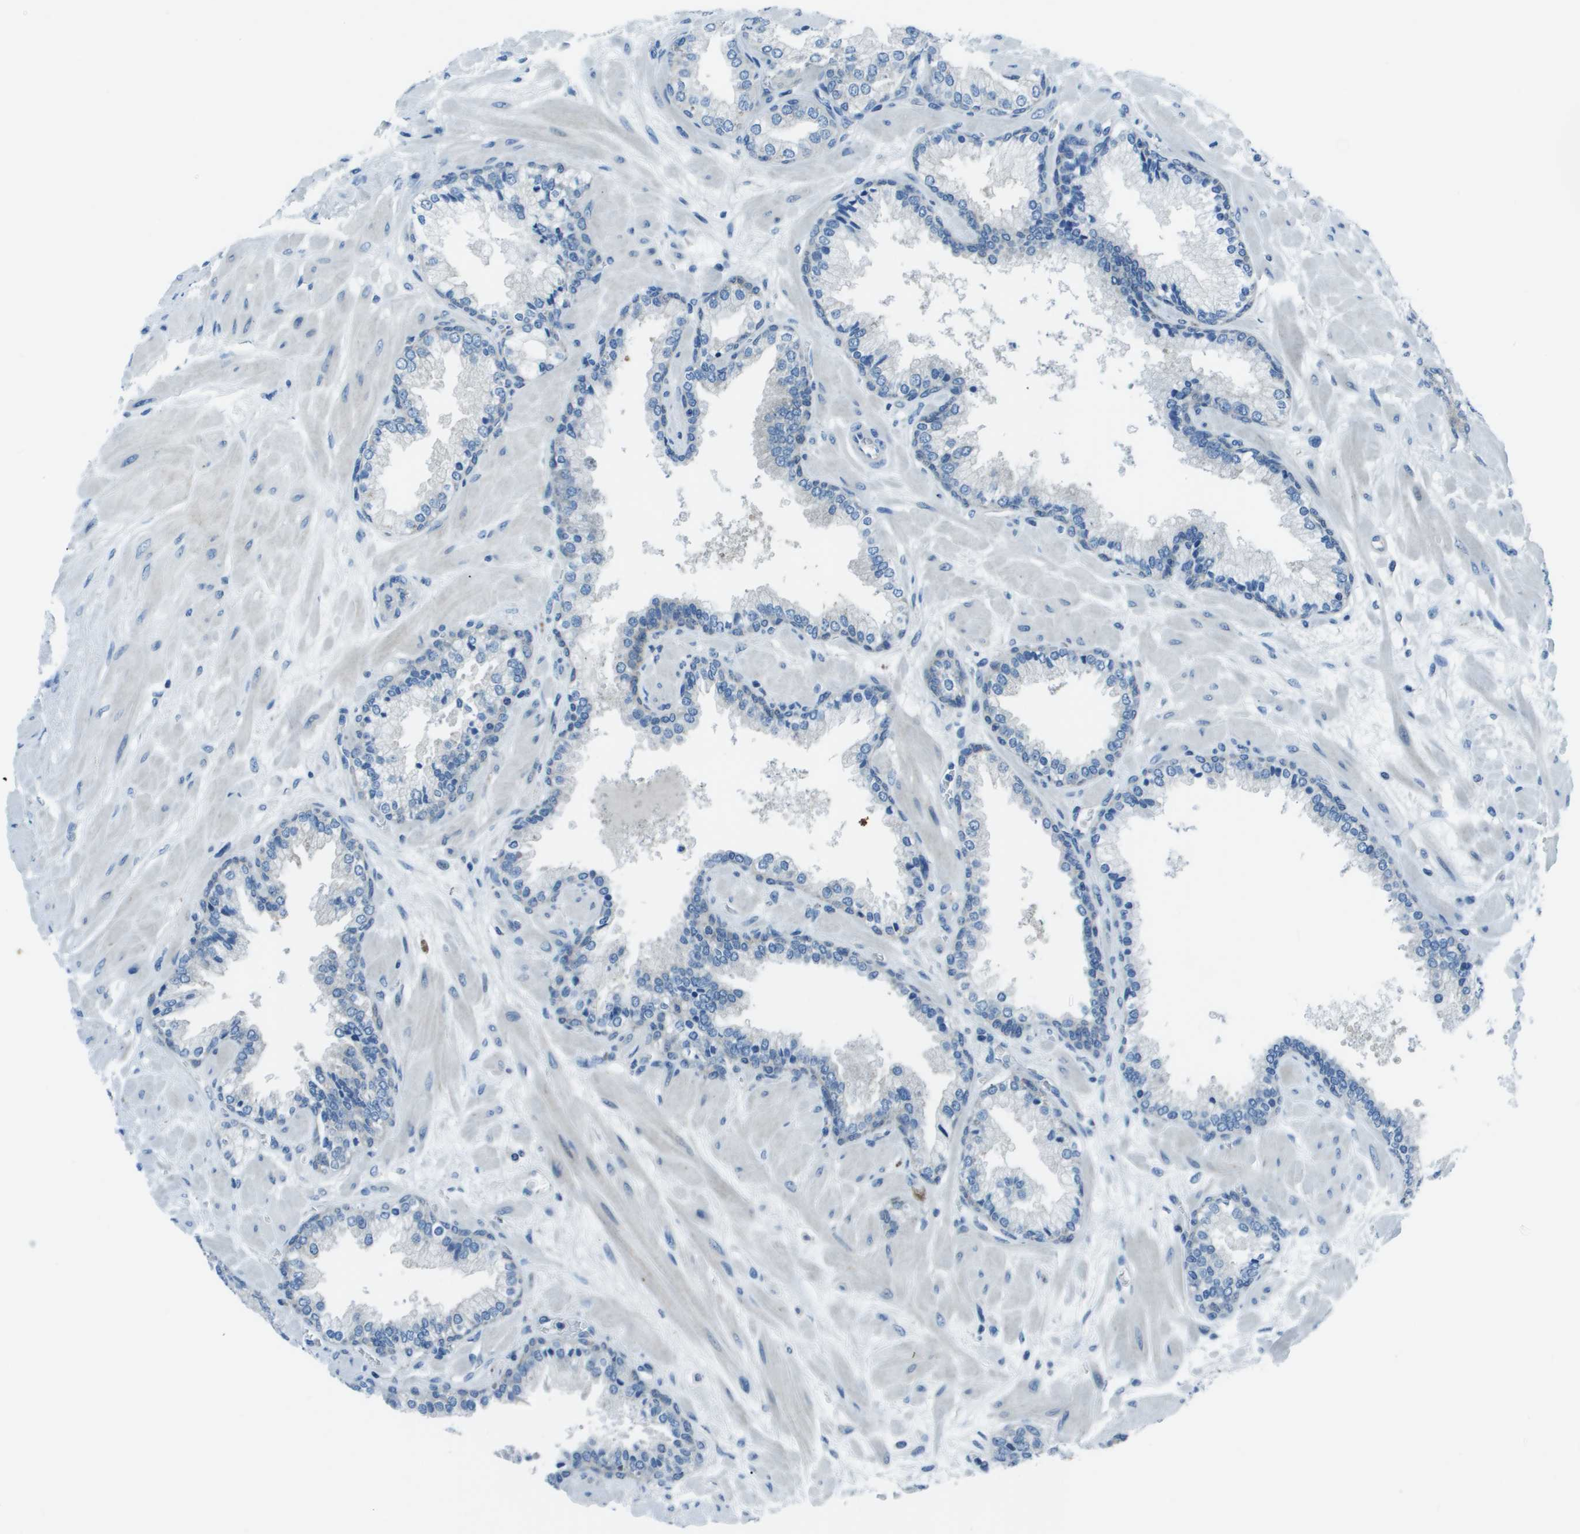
{"staining": {"intensity": "negative", "quantity": "none", "location": "none"}, "tissue": "prostate cancer", "cell_type": "Tumor cells", "image_type": "cancer", "snomed": [{"axis": "morphology", "description": "Adenocarcinoma, Low grade"}, {"axis": "topography", "description": "Prostate"}], "caption": "An image of human prostate adenocarcinoma (low-grade) is negative for staining in tumor cells.", "gene": "STIP1", "patient": {"sex": "male", "age": 63}}